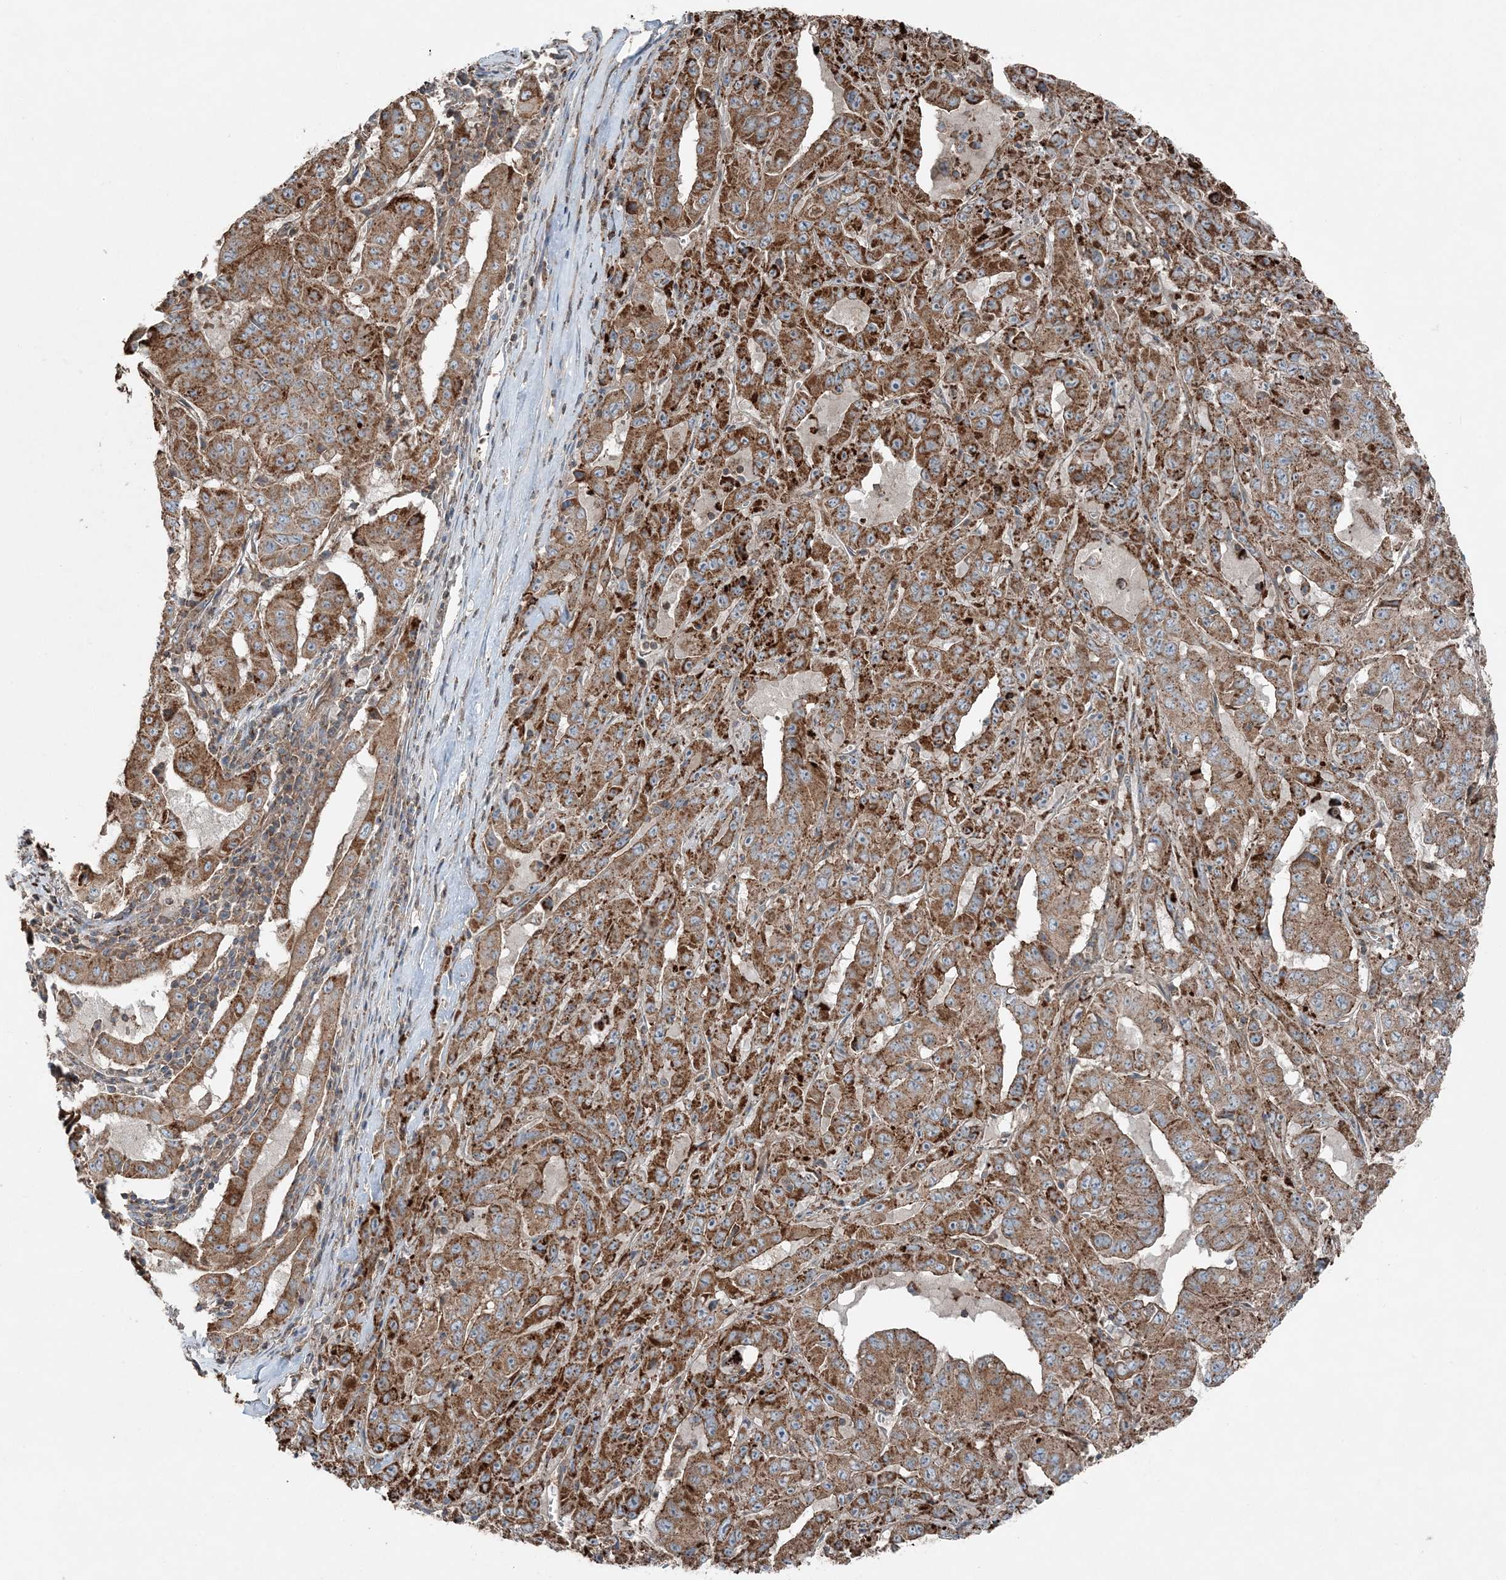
{"staining": {"intensity": "moderate", "quantity": ">75%", "location": "cytoplasmic/membranous"}, "tissue": "pancreatic cancer", "cell_type": "Tumor cells", "image_type": "cancer", "snomed": [{"axis": "morphology", "description": "Adenocarcinoma, NOS"}, {"axis": "topography", "description": "Pancreas"}], "caption": "Adenocarcinoma (pancreatic) stained with immunohistochemistry (IHC) reveals moderate cytoplasmic/membranous staining in about >75% of tumor cells. (DAB (3,3'-diaminobenzidine) IHC with brightfield microscopy, high magnification).", "gene": "KY", "patient": {"sex": "male", "age": 63}}